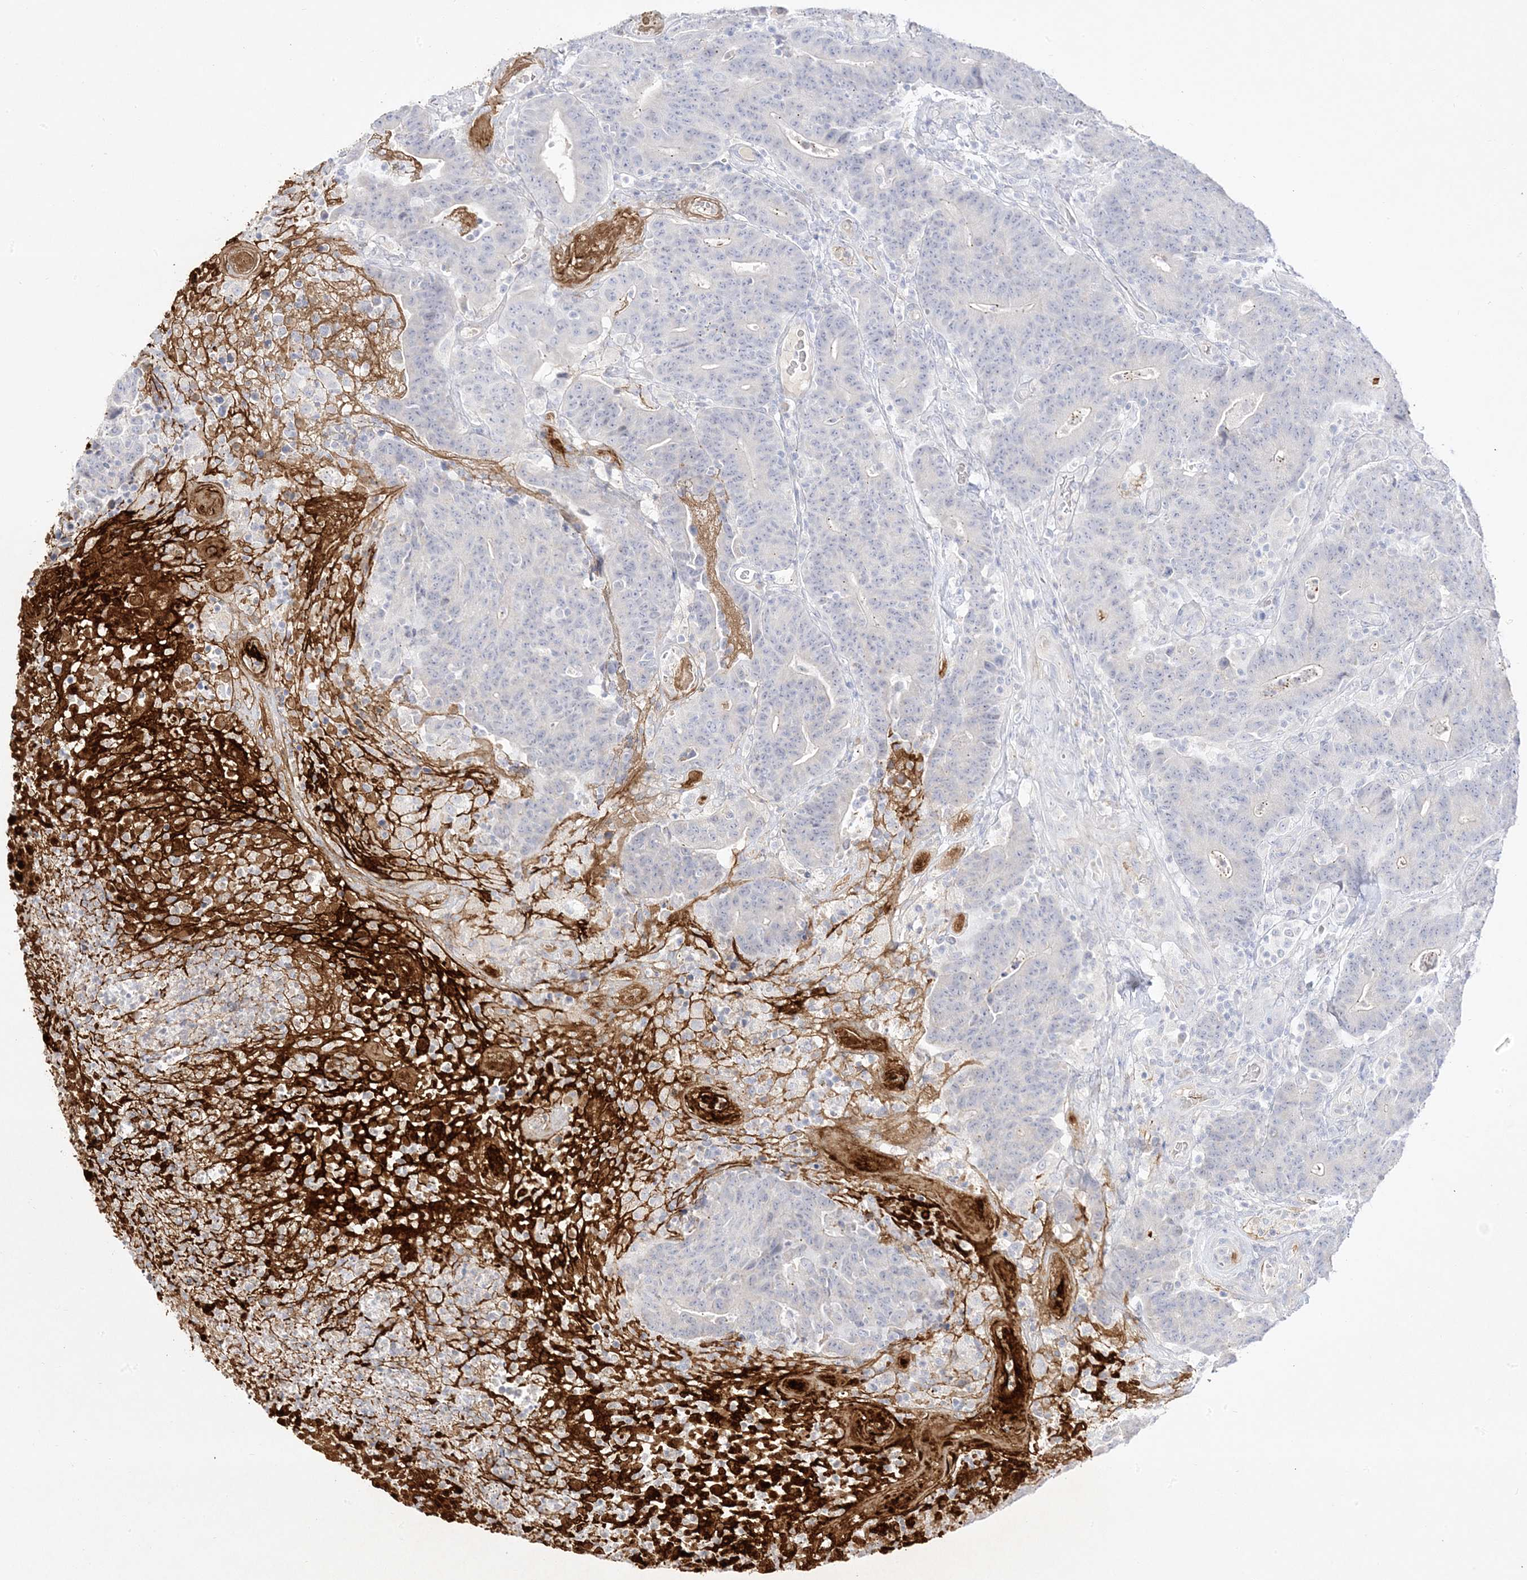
{"staining": {"intensity": "negative", "quantity": "none", "location": "none"}, "tissue": "colorectal cancer", "cell_type": "Tumor cells", "image_type": "cancer", "snomed": [{"axis": "morphology", "description": "Normal tissue, NOS"}, {"axis": "morphology", "description": "Adenocarcinoma, NOS"}, {"axis": "topography", "description": "Colon"}], "caption": "This is an immunohistochemistry (IHC) image of human colorectal cancer. There is no positivity in tumor cells.", "gene": "TRANK1", "patient": {"sex": "female", "age": 75}}